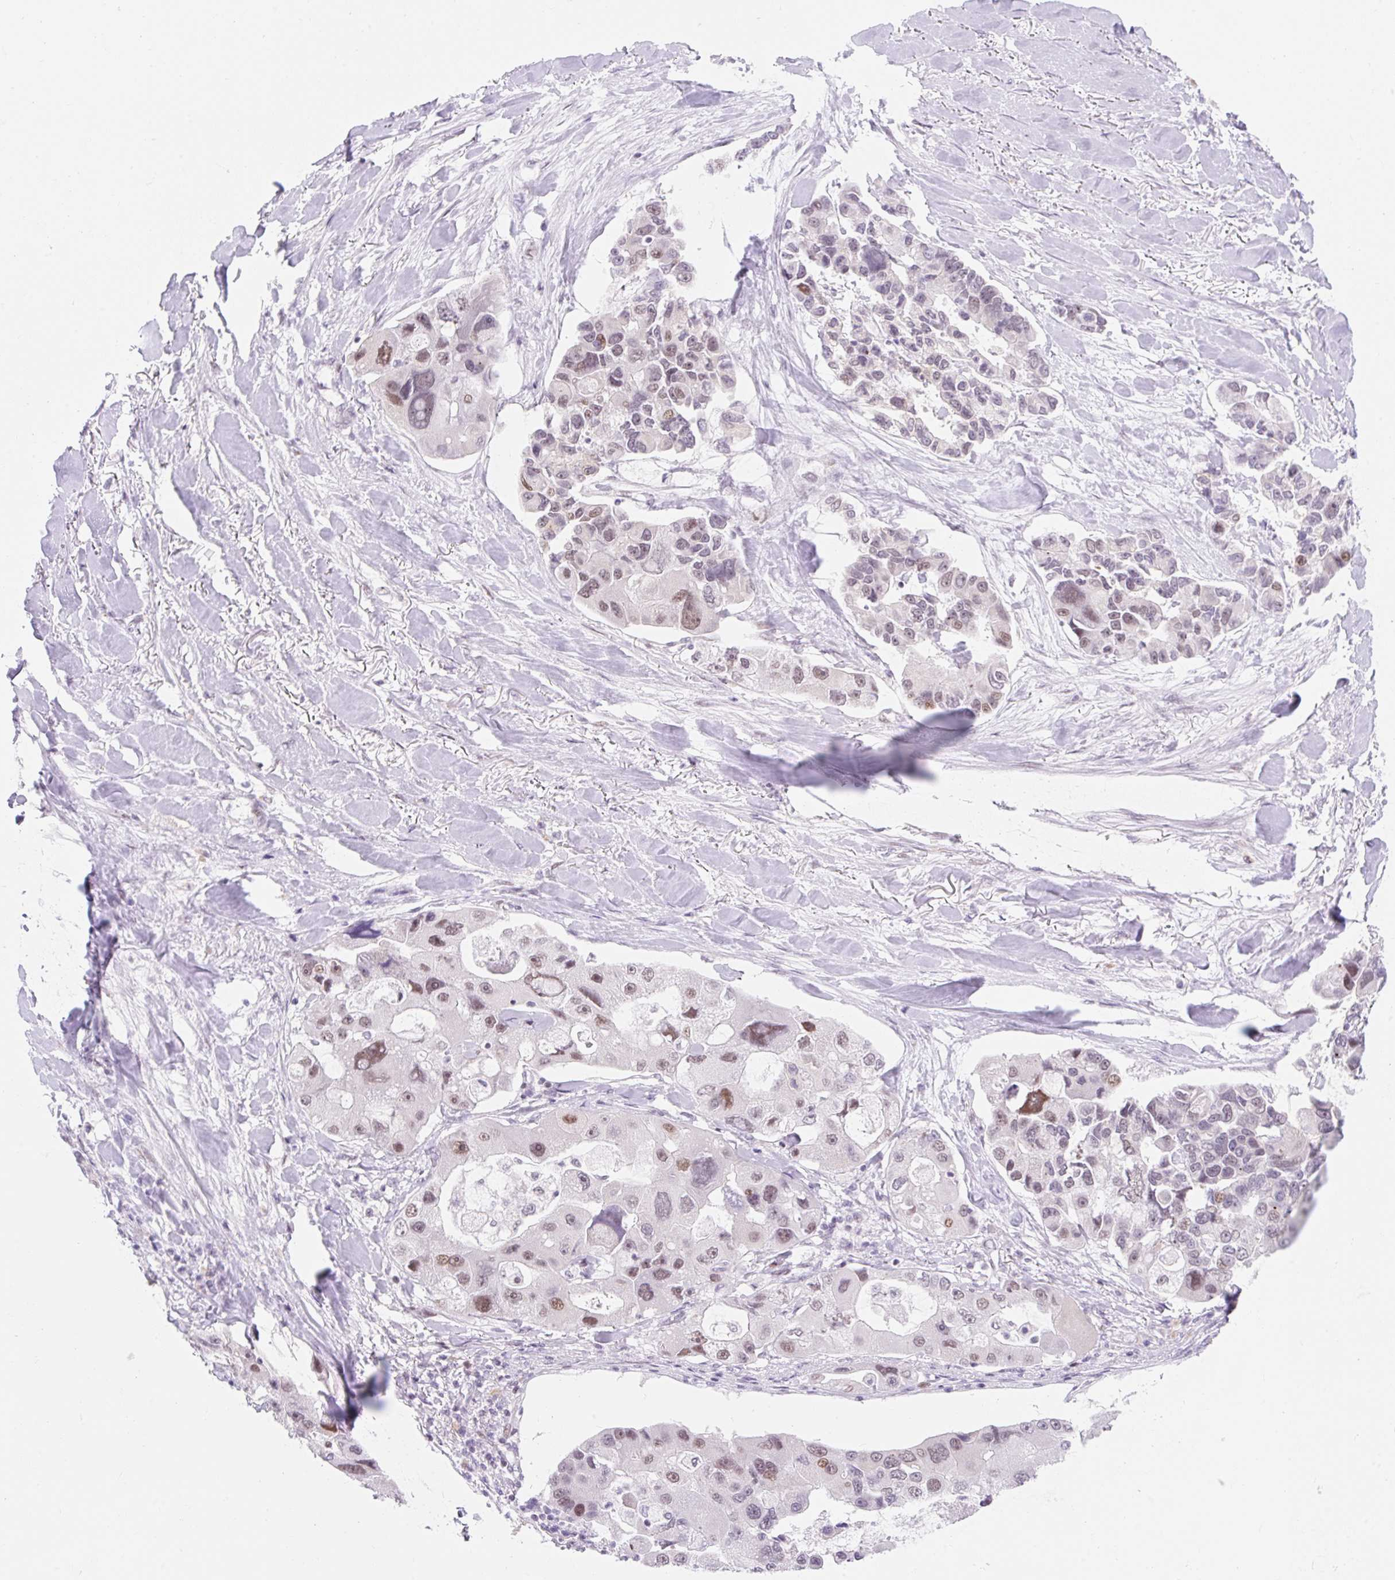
{"staining": {"intensity": "moderate", "quantity": "25%-75%", "location": "nuclear"}, "tissue": "lung cancer", "cell_type": "Tumor cells", "image_type": "cancer", "snomed": [{"axis": "morphology", "description": "Adenocarcinoma, NOS"}, {"axis": "topography", "description": "Lung"}], "caption": "This is a histology image of immunohistochemistry (IHC) staining of adenocarcinoma (lung), which shows moderate positivity in the nuclear of tumor cells.", "gene": "H2BW1", "patient": {"sex": "female", "age": 54}}